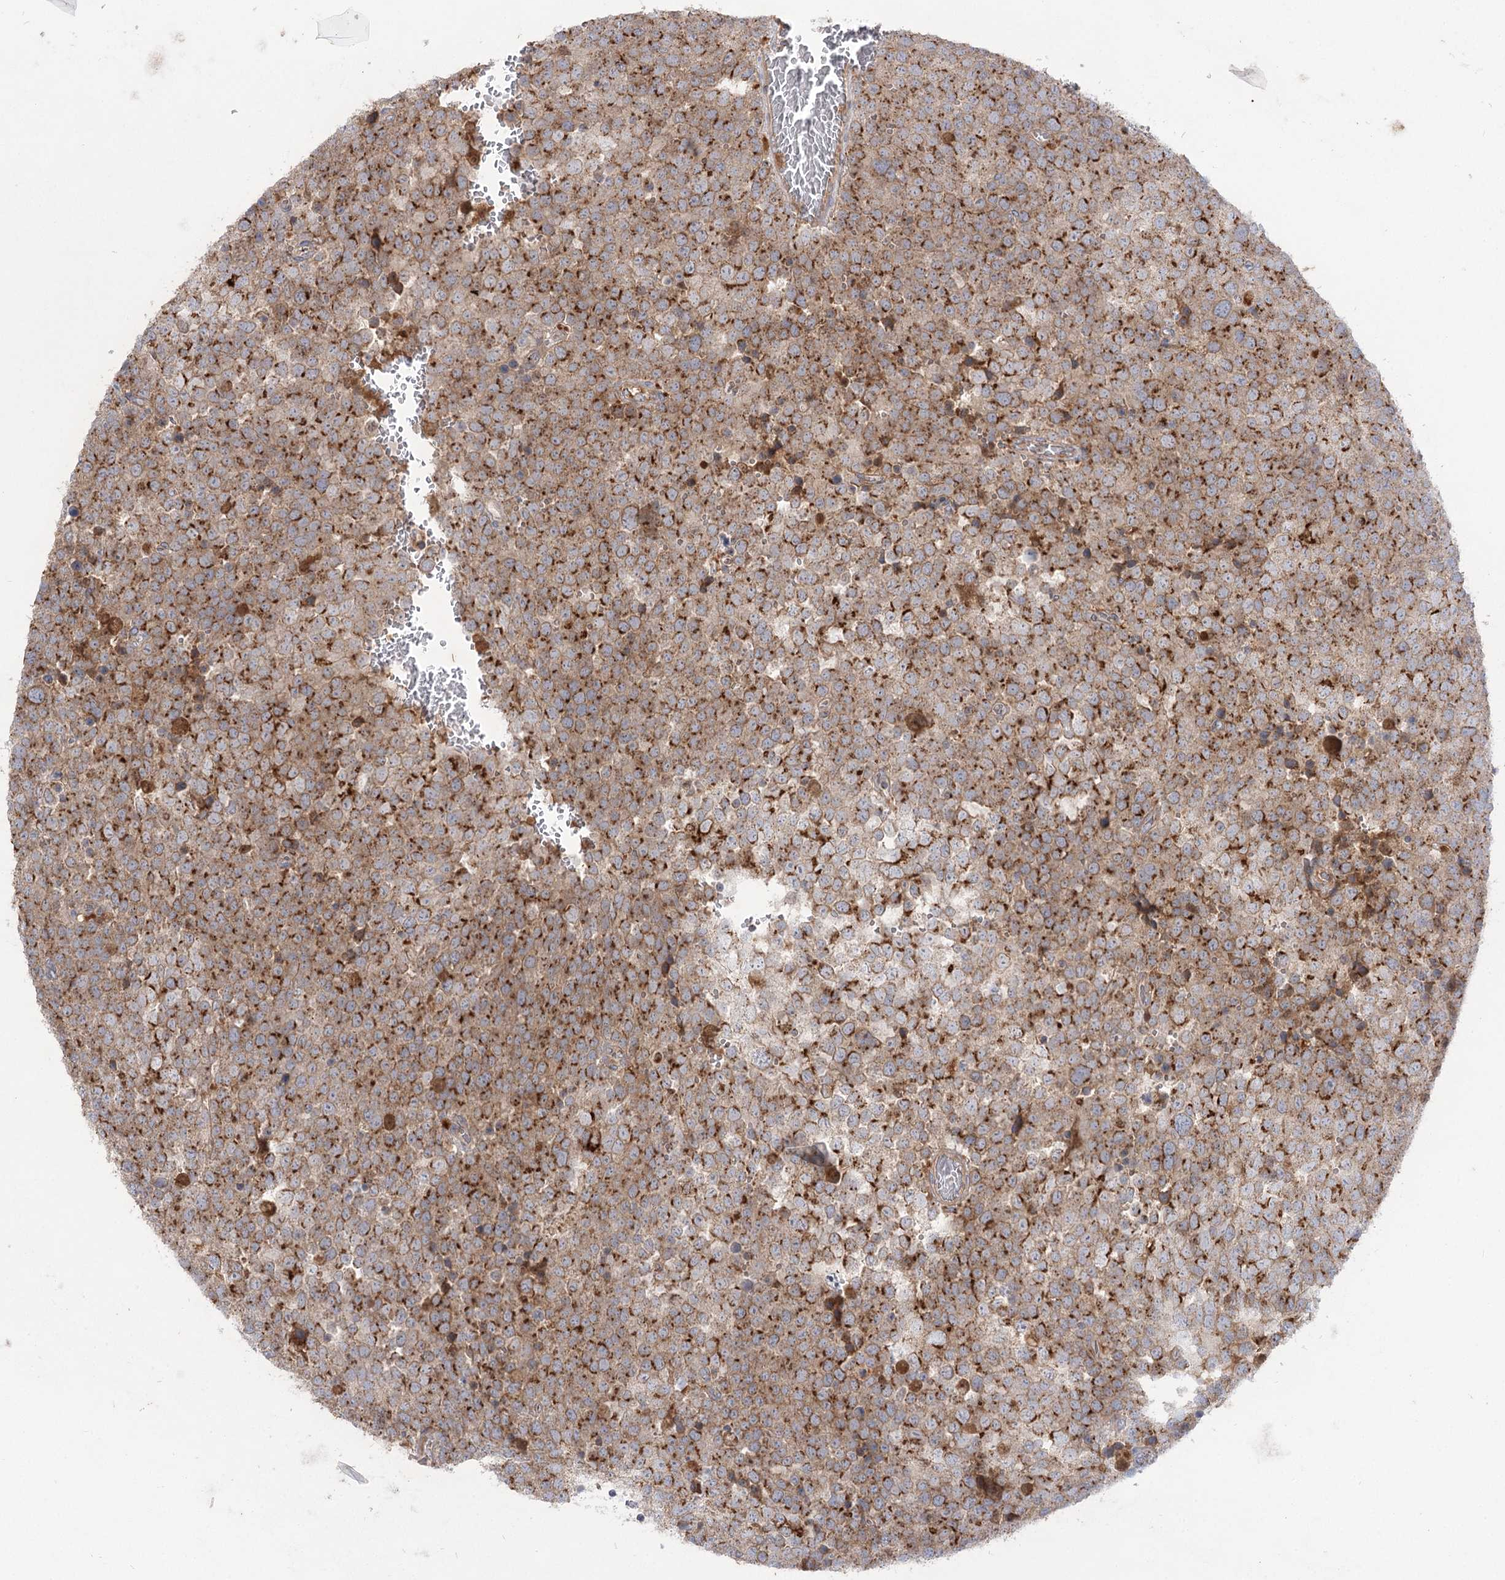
{"staining": {"intensity": "moderate", "quantity": ">75%", "location": "cytoplasmic/membranous"}, "tissue": "testis cancer", "cell_type": "Tumor cells", "image_type": "cancer", "snomed": [{"axis": "morphology", "description": "Seminoma, NOS"}, {"axis": "topography", "description": "Testis"}], "caption": "Protein staining of testis cancer (seminoma) tissue exhibits moderate cytoplasmic/membranous staining in approximately >75% of tumor cells. (brown staining indicates protein expression, while blue staining denotes nuclei).", "gene": "GBF1", "patient": {"sex": "male", "age": 71}}